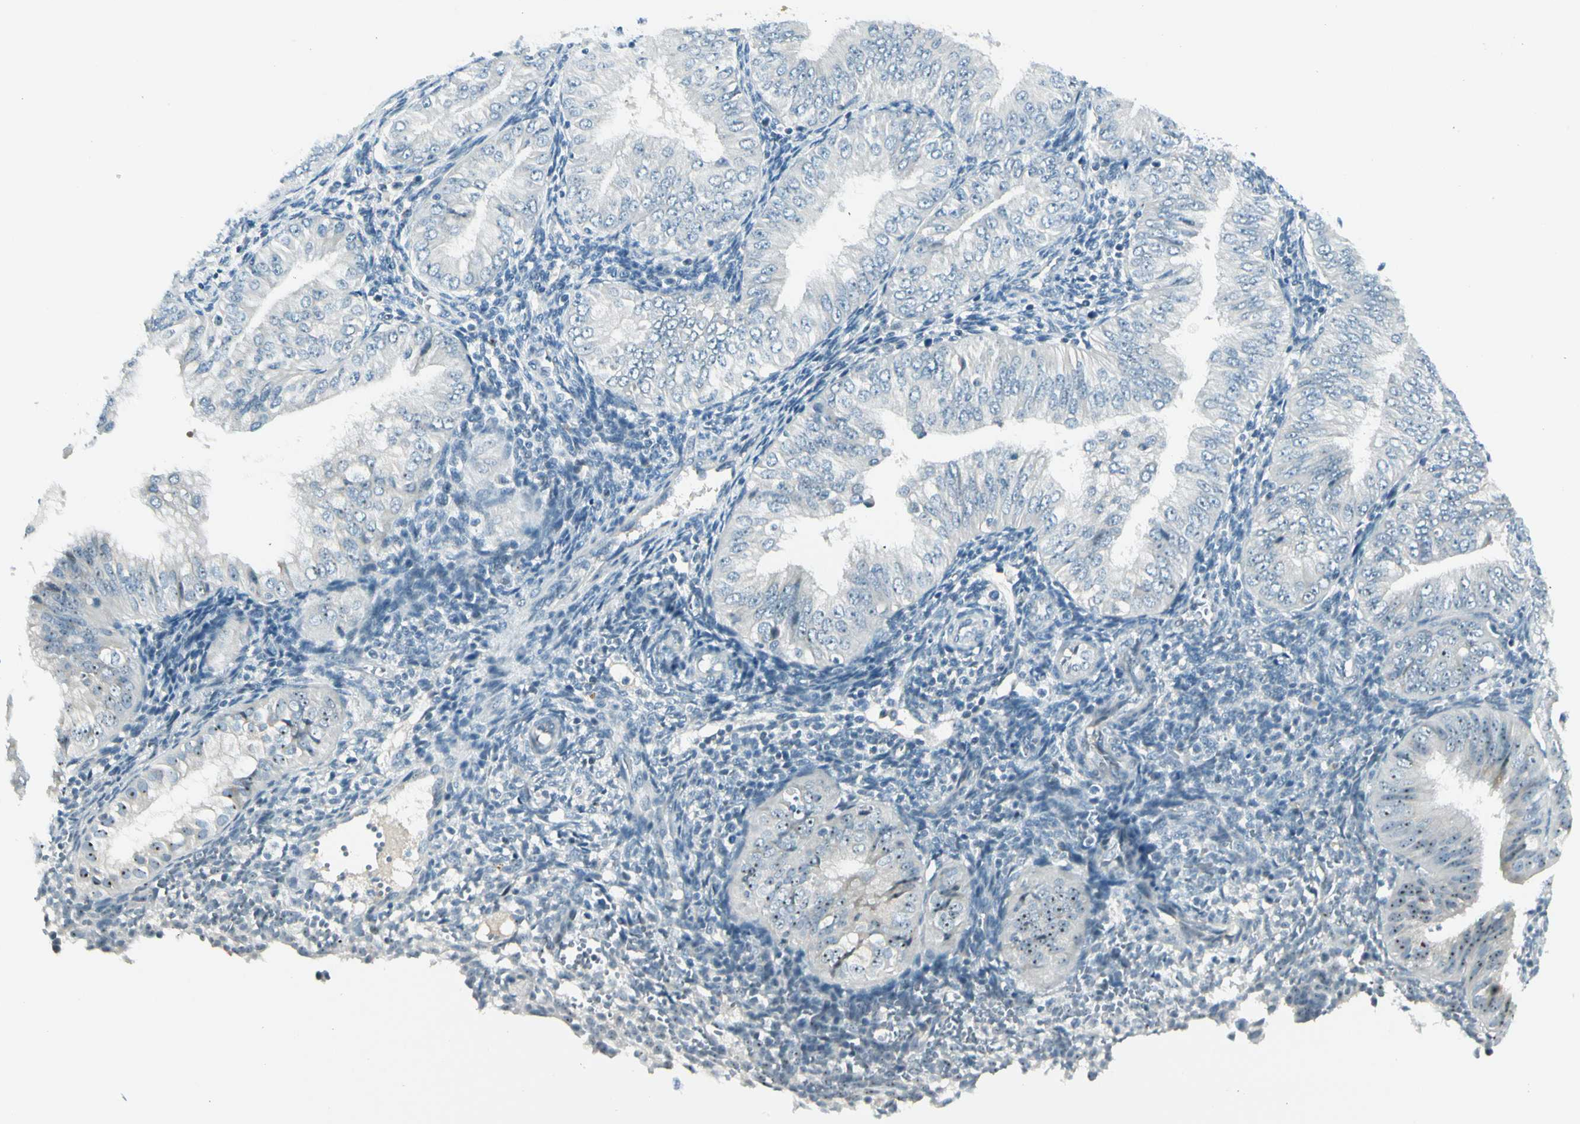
{"staining": {"intensity": "moderate", "quantity": "<25%", "location": "nuclear"}, "tissue": "endometrial cancer", "cell_type": "Tumor cells", "image_type": "cancer", "snomed": [{"axis": "morphology", "description": "Normal tissue, NOS"}, {"axis": "morphology", "description": "Adenocarcinoma, NOS"}, {"axis": "topography", "description": "Endometrium"}], "caption": "High-power microscopy captured an immunohistochemistry micrograph of endometrial cancer, revealing moderate nuclear expression in about <25% of tumor cells. (Stains: DAB in brown, nuclei in blue, Microscopy: brightfield microscopy at high magnification).", "gene": "ZSCAN1", "patient": {"sex": "female", "age": 53}}